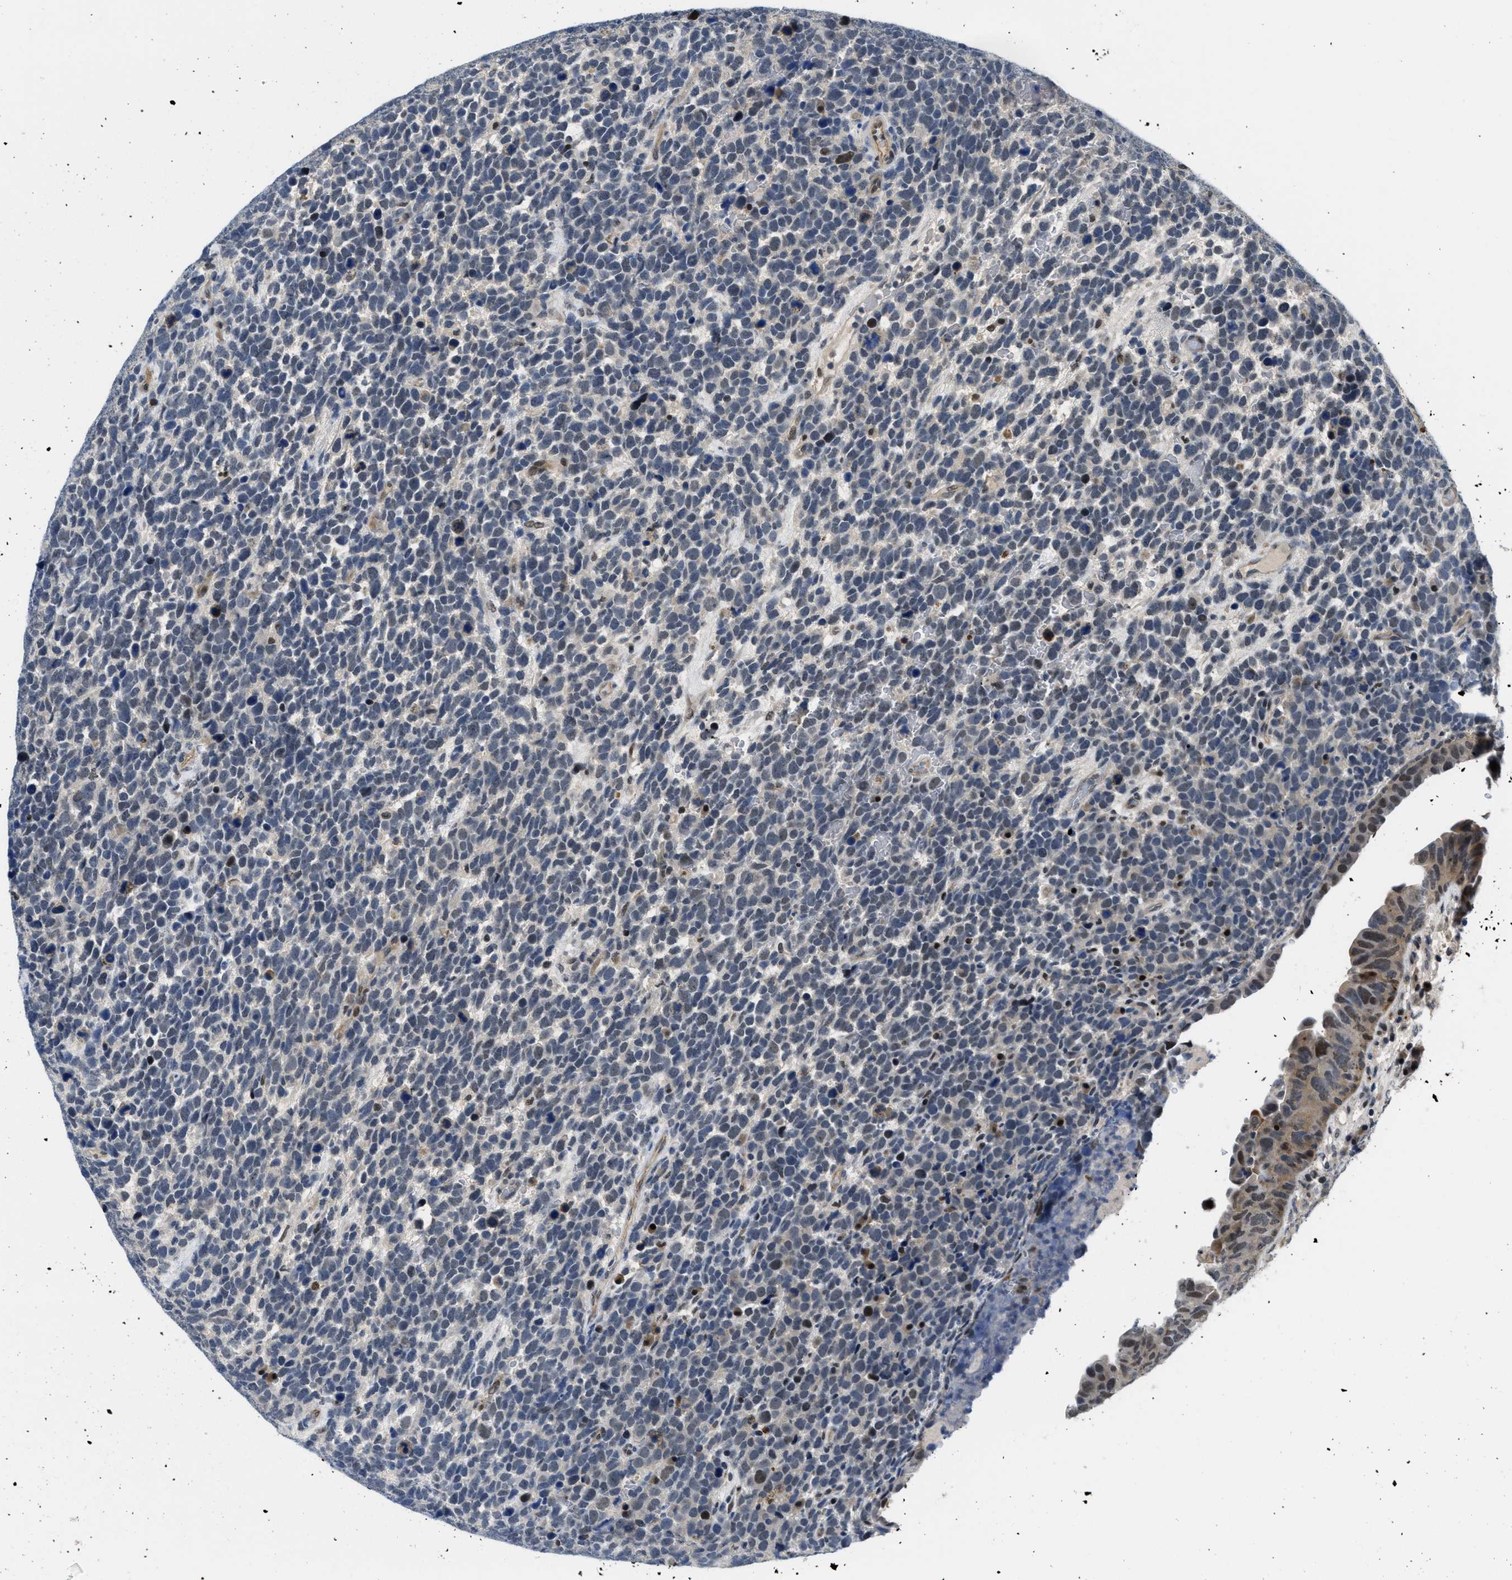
{"staining": {"intensity": "weak", "quantity": "25%-75%", "location": "nuclear"}, "tissue": "urothelial cancer", "cell_type": "Tumor cells", "image_type": "cancer", "snomed": [{"axis": "morphology", "description": "Urothelial carcinoma, High grade"}, {"axis": "topography", "description": "Urinary bladder"}], "caption": "A histopathology image of high-grade urothelial carcinoma stained for a protein reveals weak nuclear brown staining in tumor cells. (Brightfield microscopy of DAB IHC at high magnification).", "gene": "SLC29A2", "patient": {"sex": "female", "age": 82}}